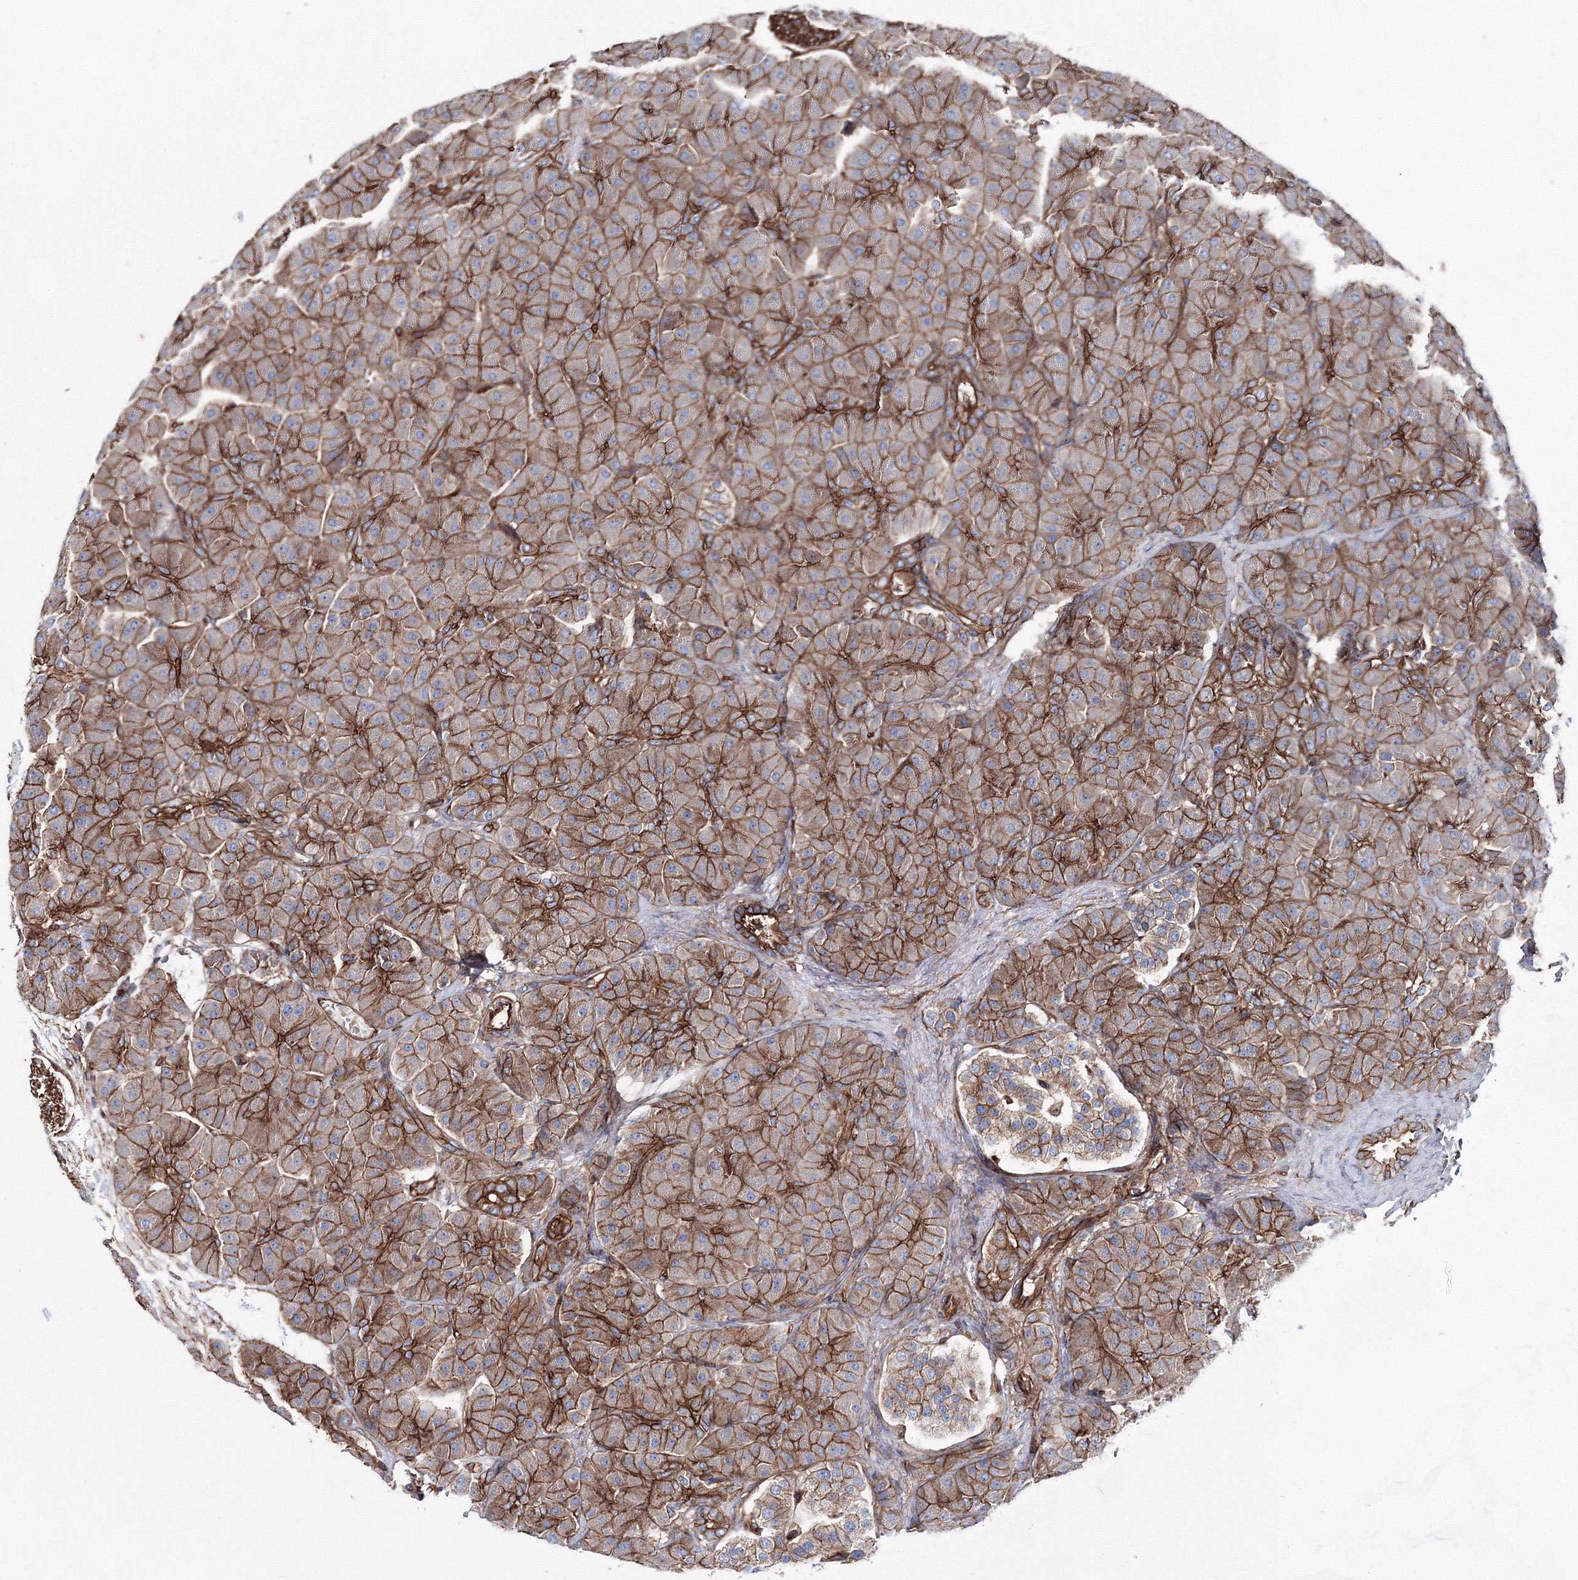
{"staining": {"intensity": "strong", "quantity": ">75%", "location": "cytoplasmic/membranous"}, "tissue": "pancreas", "cell_type": "Exocrine glandular cells", "image_type": "normal", "snomed": [{"axis": "morphology", "description": "Normal tissue, NOS"}, {"axis": "topography", "description": "Pancreas"}], "caption": "Human pancreas stained for a protein (brown) shows strong cytoplasmic/membranous positive staining in about >75% of exocrine glandular cells.", "gene": "ANKRD37", "patient": {"sex": "male", "age": 66}}